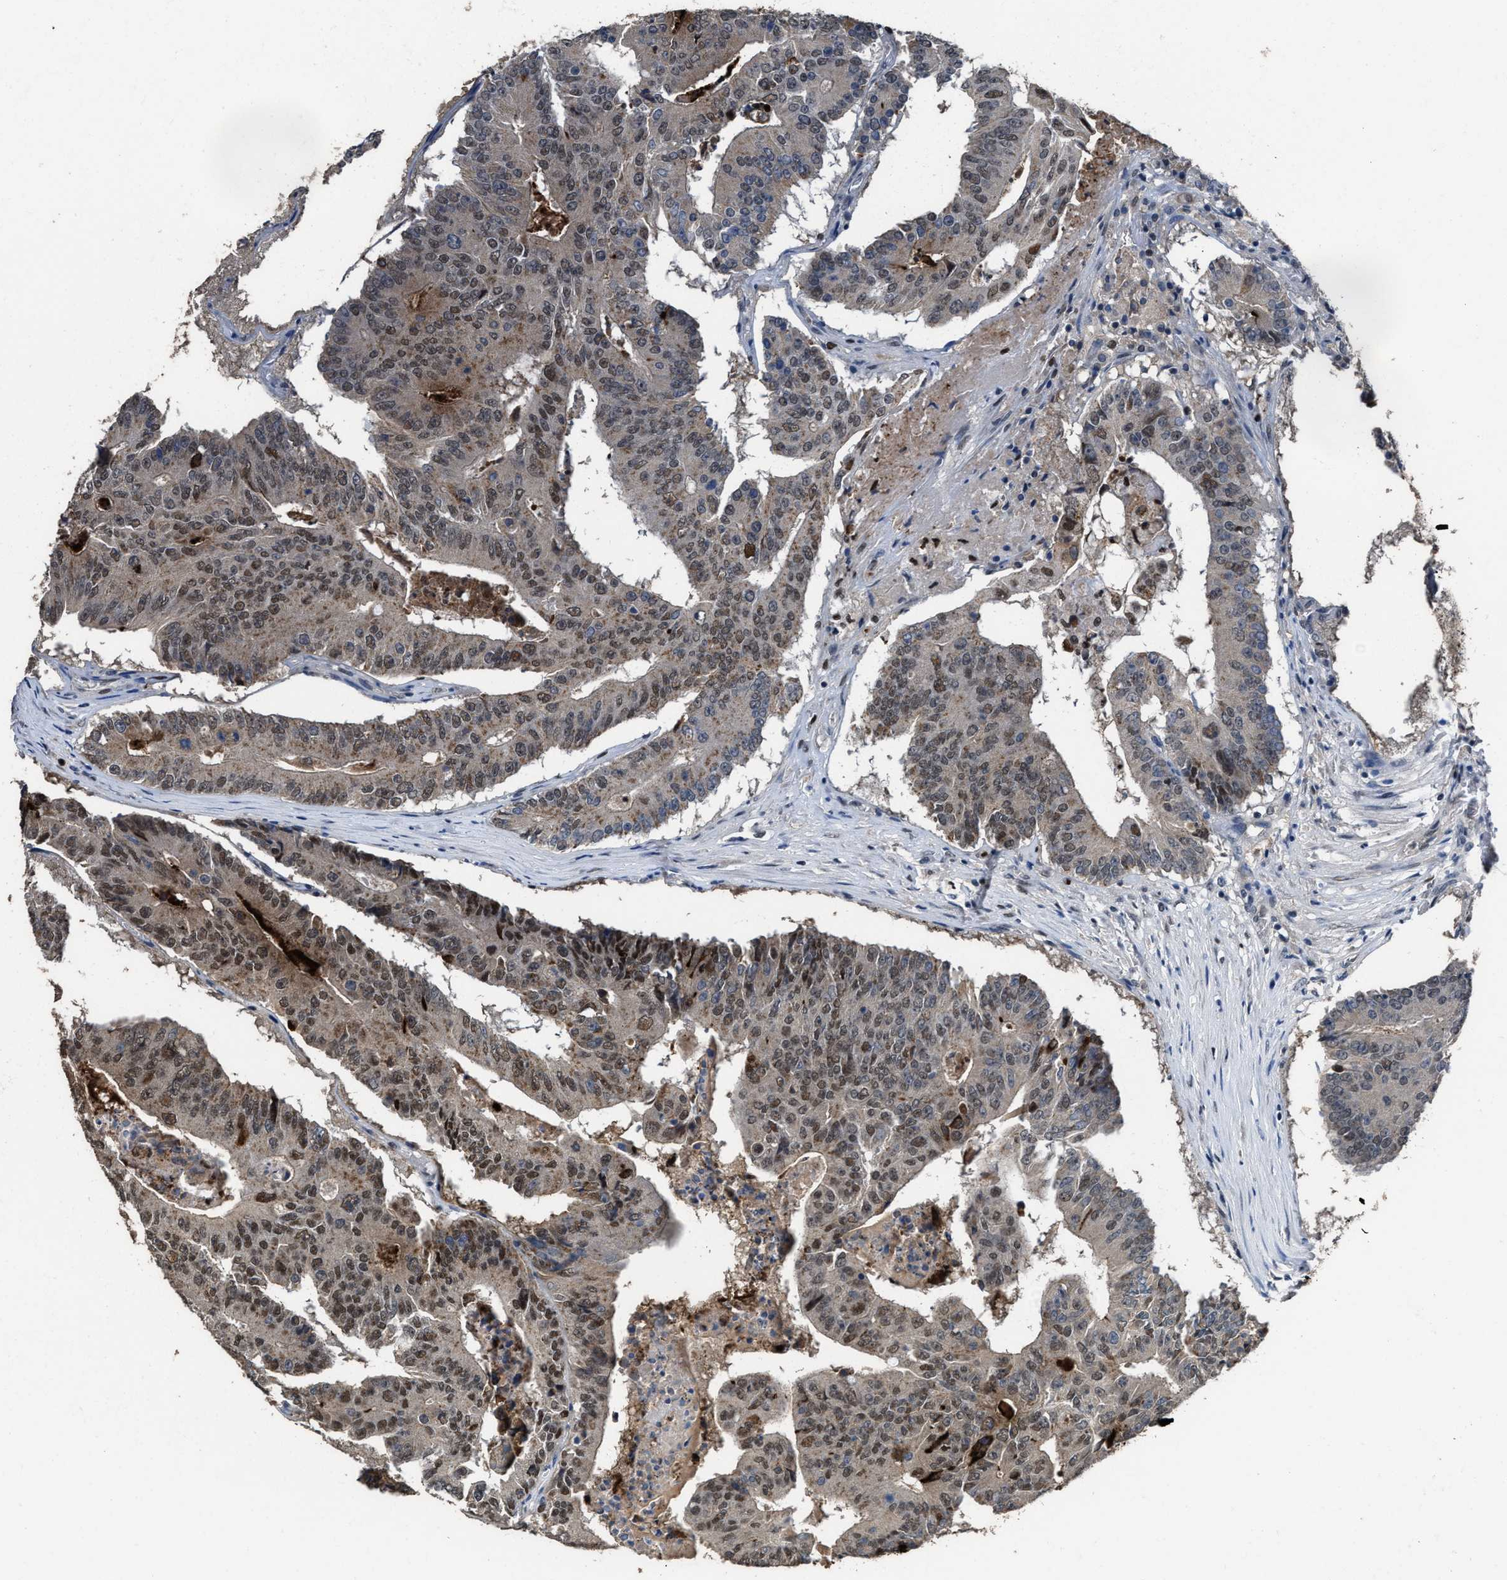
{"staining": {"intensity": "moderate", "quantity": ">75%", "location": "nuclear"}, "tissue": "colorectal cancer", "cell_type": "Tumor cells", "image_type": "cancer", "snomed": [{"axis": "morphology", "description": "Adenocarcinoma, NOS"}, {"axis": "topography", "description": "Colon"}], "caption": "Brown immunohistochemical staining in human colorectal cancer (adenocarcinoma) exhibits moderate nuclear expression in about >75% of tumor cells. Immunohistochemistry stains the protein of interest in brown and the nuclei are stained blue.", "gene": "ZNF20", "patient": {"sex": "male", "age": 87}}